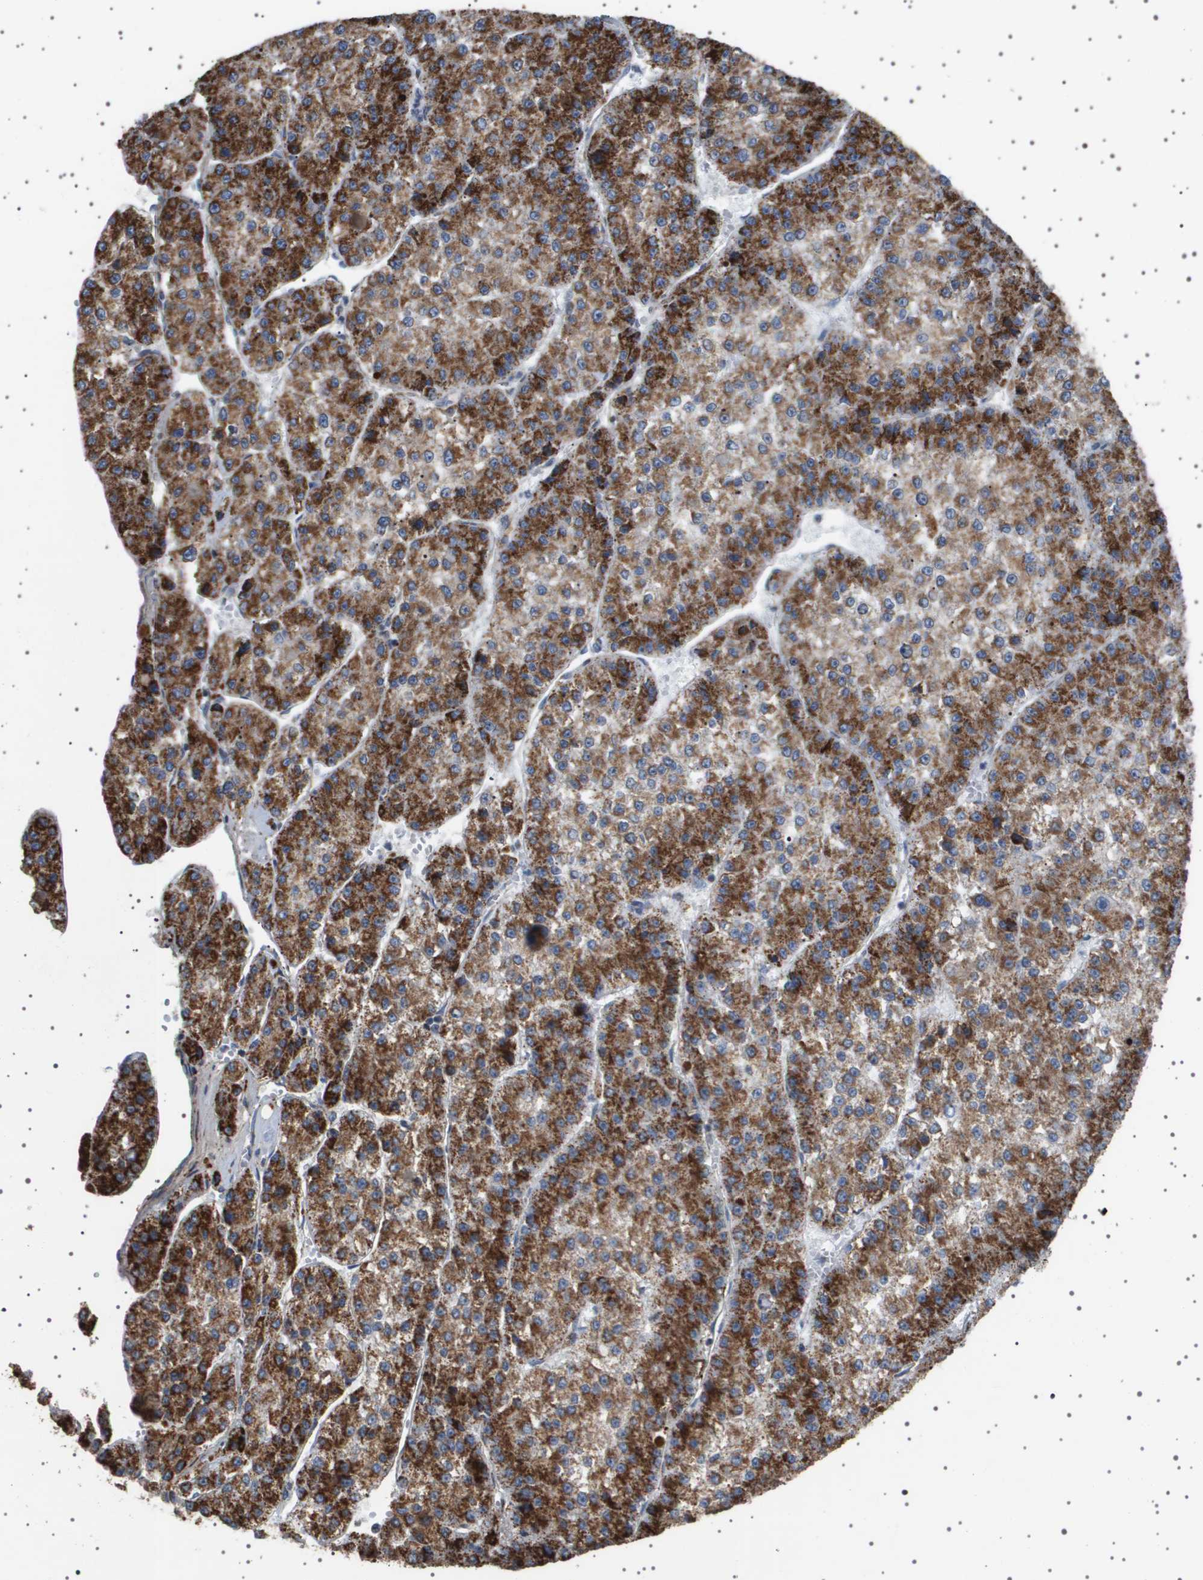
{"staining": {"intensity": "strong", "quantity": ">75%", "location": "cytoplasmic/membranous"}, "tissue": "liver cancer", "cell_type": "Tumor cells", "image_type": "cancer", "snomed": [{"axis": "morphology", "description": "Carcinoma, Hepatocellular, NOS"}, {"axis": "topography", "description": "Liver"}], "caption": "Hepatocellular carcinoma (liver) tissue exhibits strong cytoplasmic/membranous staining in about >75% of tumor cells The protein of interest is shown in brown color, while the nuclei are stained blue.", "gene": "UBXN8", "patient": {"sex": "female", "age": 73}}